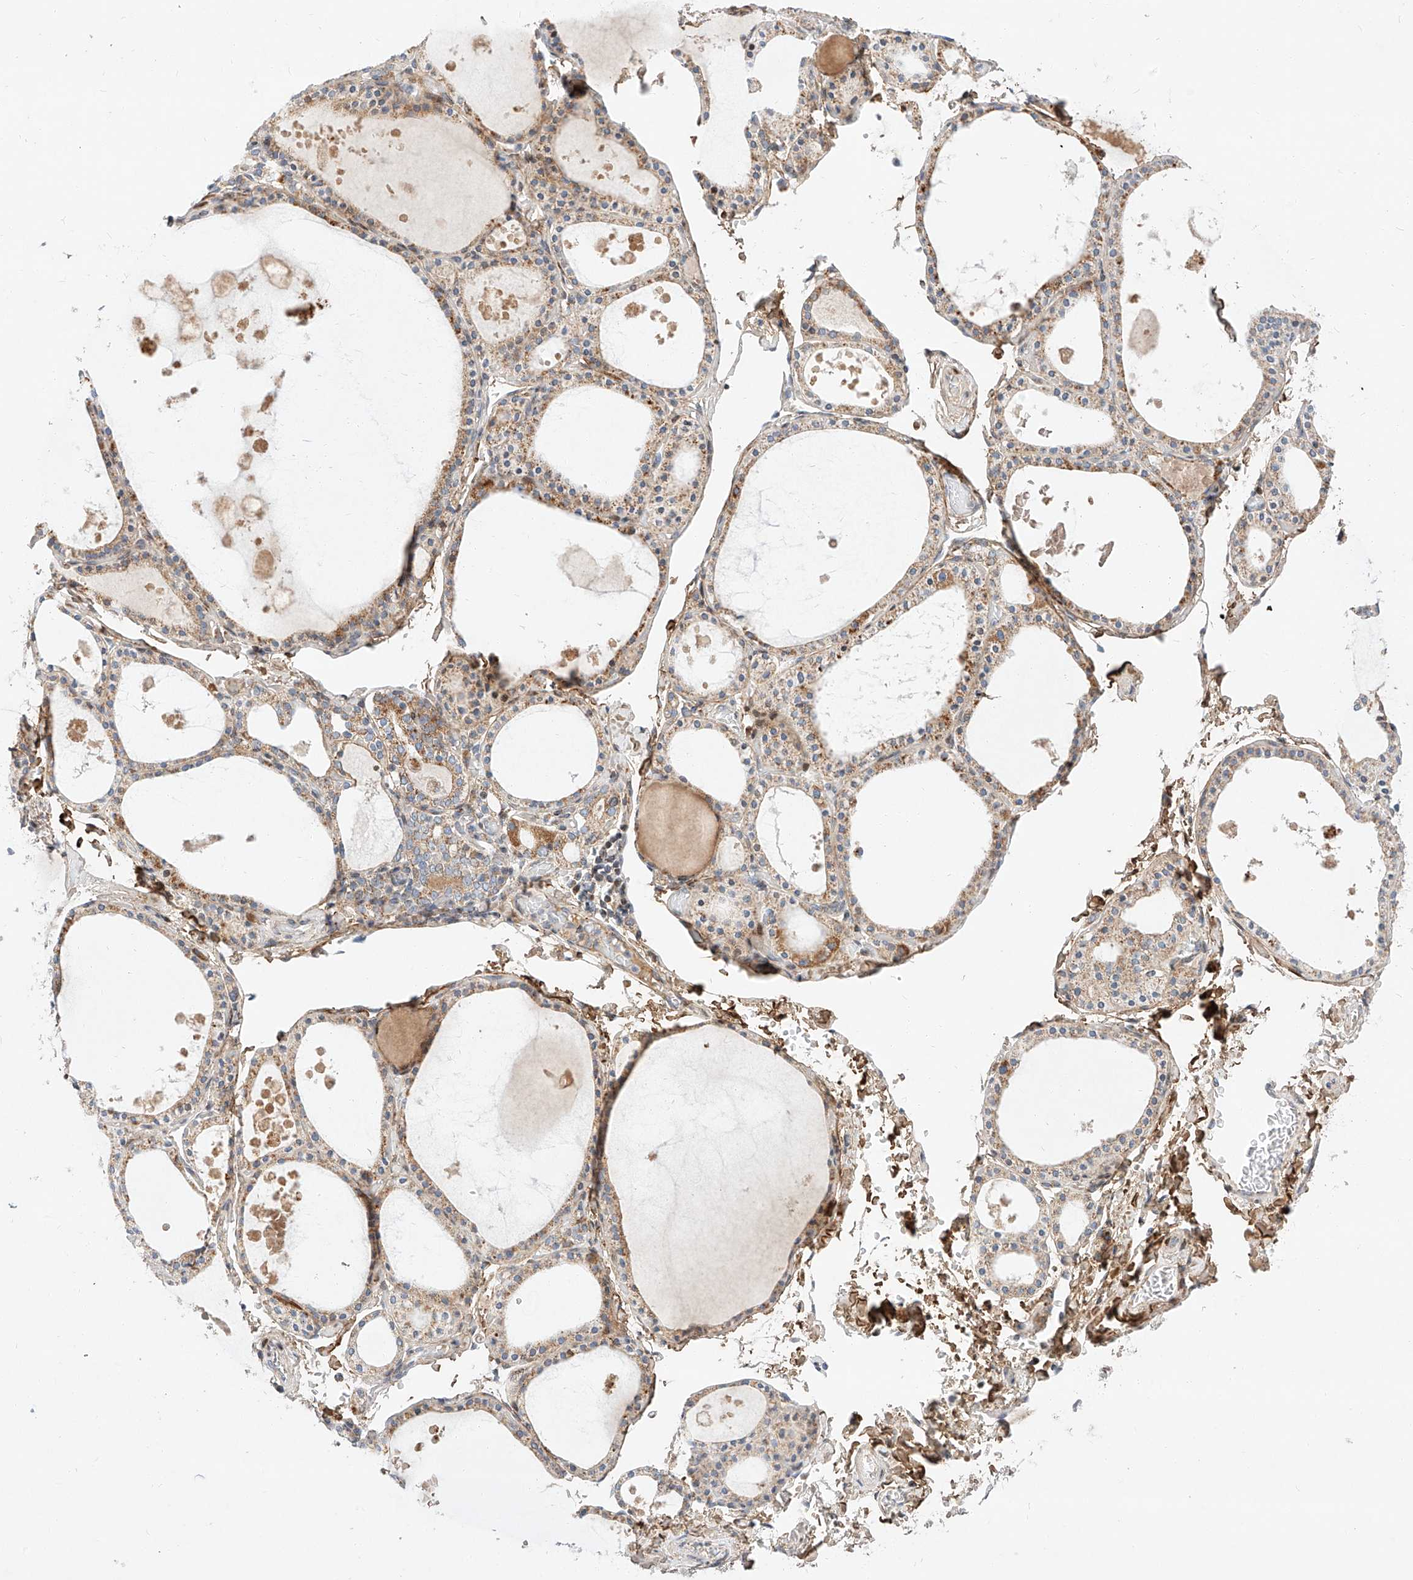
{"staining": {"intensity": "moderate", "quantity": ">75%", "location": "cytoplasmic/membranous"}, "tissue": "thyroid gland", "cell_type": "Glandular cells", "image_type": "normal", "snomed": [{"axis": "morphology", "description": "Normal tissue, NOS"}, {"axis": "topography", "description": "Thyroid gland"}], "caption": "The micrograph reveals staining of unremarkable thyroid gland, revealing moderate cytoplasmic/membranous protein staining (brown color) within glandular cells. The protein is stained brown, and the nuclei are stained in blue (DAB IHC with brightfield microscopy, high magnification).", "gene": "OSGEPL1", "patient": {"sex": "male", "age": 56}}